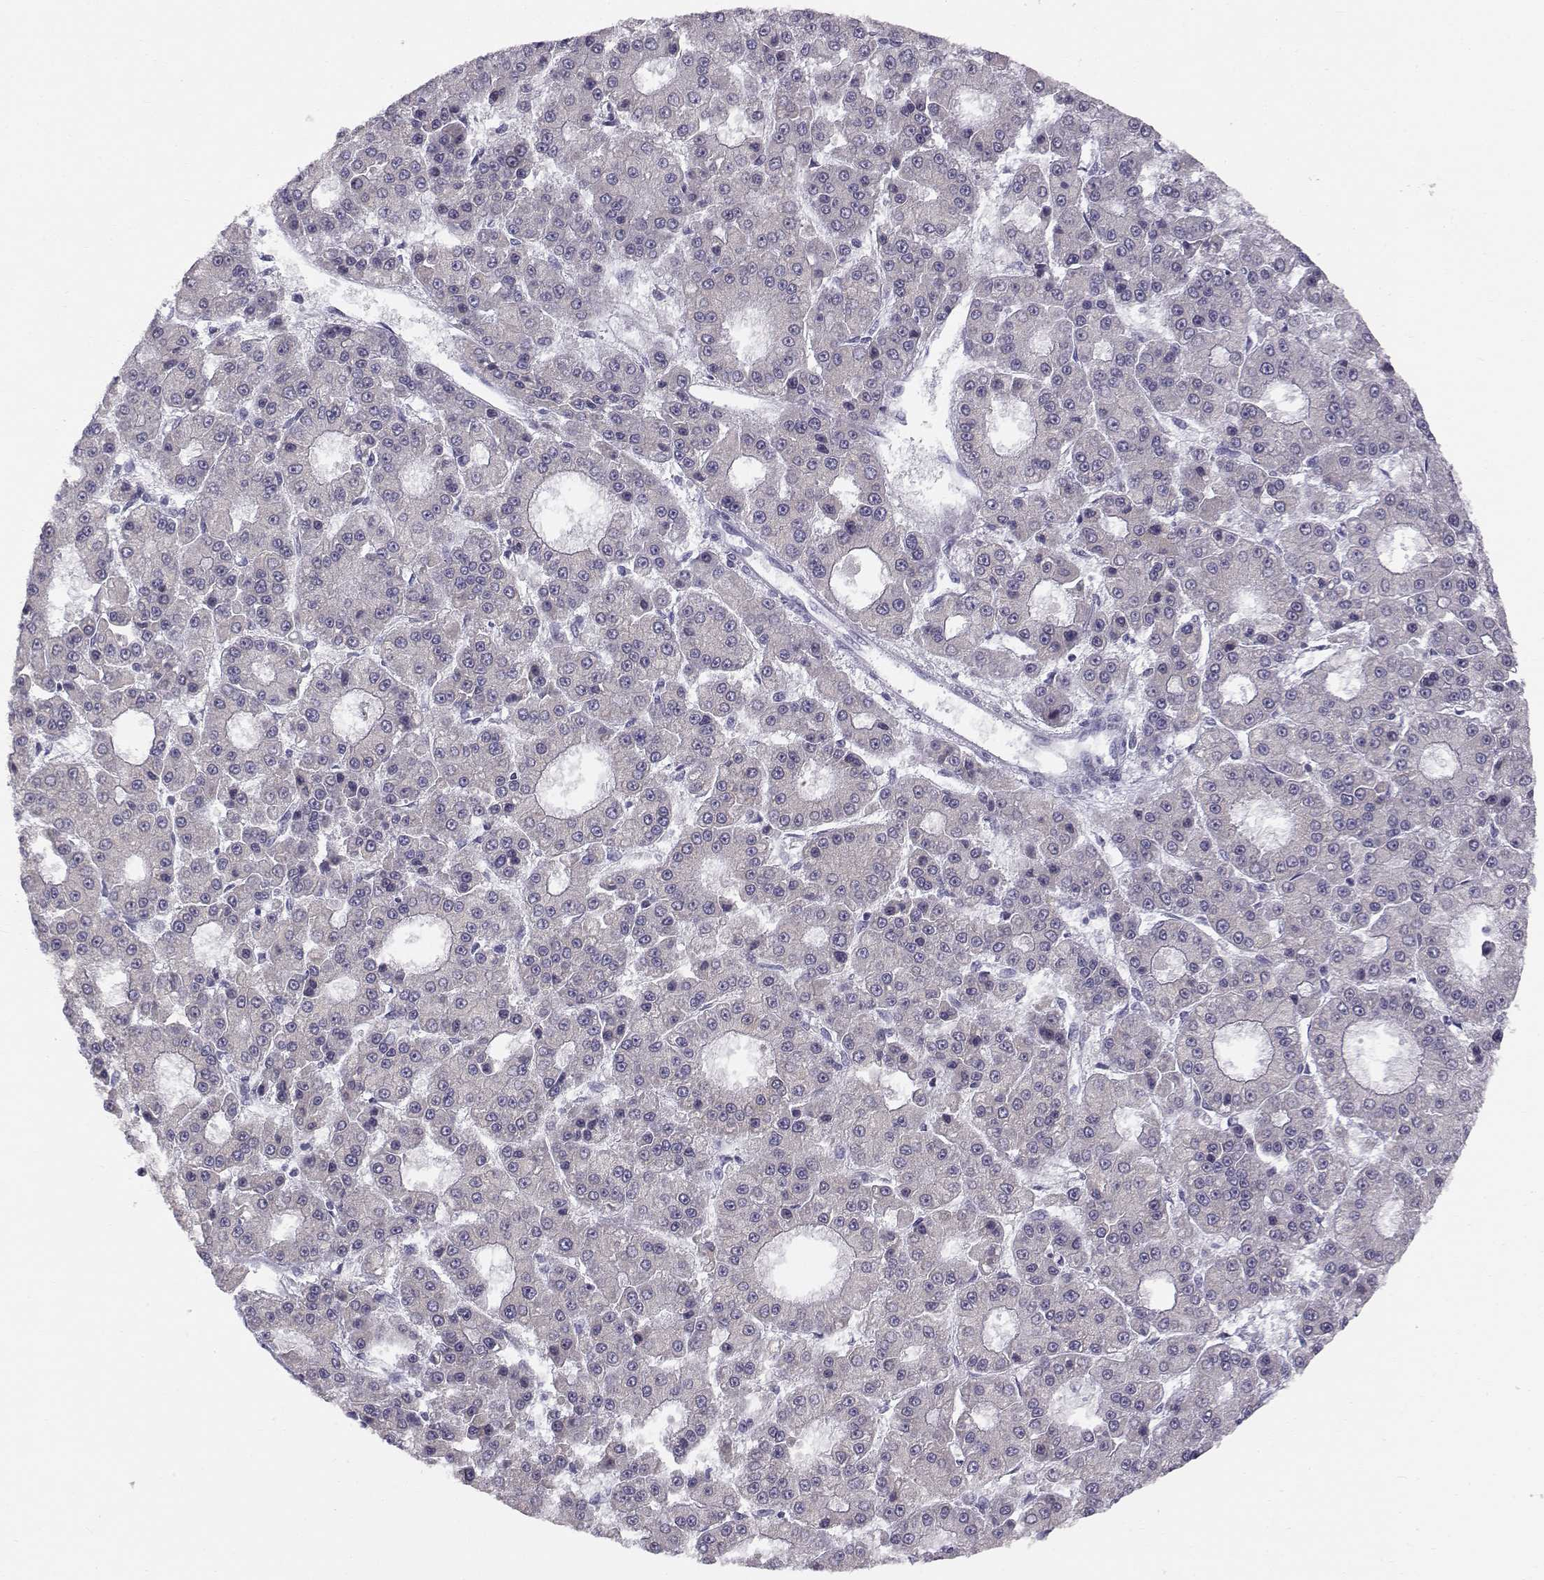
{"staining": {"intensity": "negative", "quantity": "none", "location": "none"}, "tissue": "liver cancer", "cell_type": "Tumor cells", "image_type": "cancer", "snomed": [{"axis": "morphology", "description": "Carcinoma, Hepatocellular, NOS"}, {"axis": "topography", "description": "Liver"}], "caption": "This is a histopathology image of immunohistochemistry (IHC) staining of liver cancer (hepatocellular carcinoma), which shows no expression in tumor cells. Brightfield microscopy of immunohistochemistry stained with DAB (brown) and hematoxylin (blue), captured at high magnification.", "gene": "ACSL6", "patient": {"sex": "male", "age": 70}}